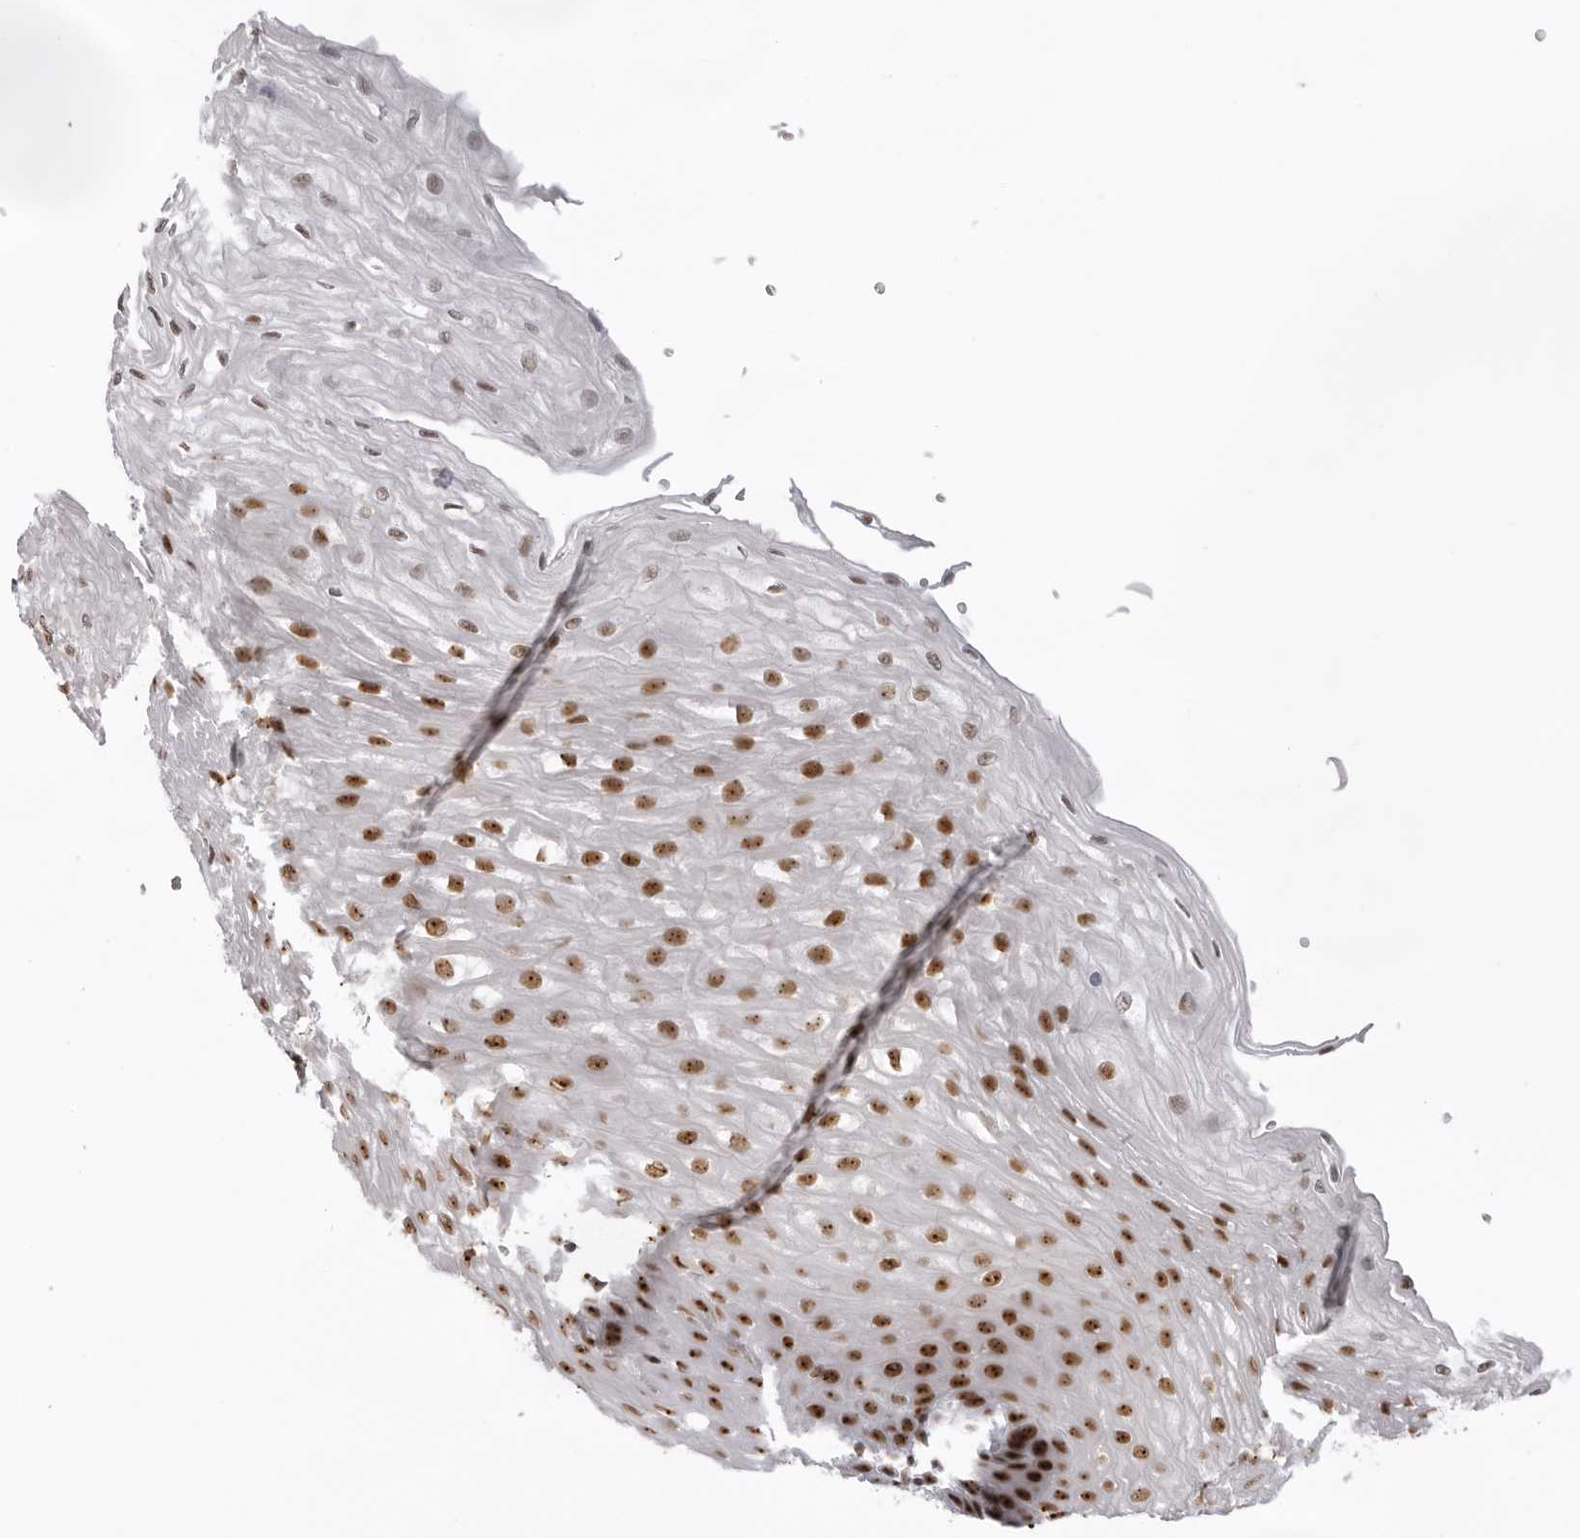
{"staining": {"intensity": "strong", "quantity": ">75%", "location": "nuclear"}, "tissue": "esophagus", "cell_type": "Squamous epithelial cells", "image_type": "normal", "snomed": [{"axis": "morphology", "description": "Normal tissue, NOS"}, {"axis": "topography", "description": "Esophagus"}], "caption": "Protein expression analysis of unremarkable human esophagus reveals strong nuclear staining in about >75% of squamous epithelial cells.", "gene": "DHX9", "patient": {"sex": "female", "age": 66}}